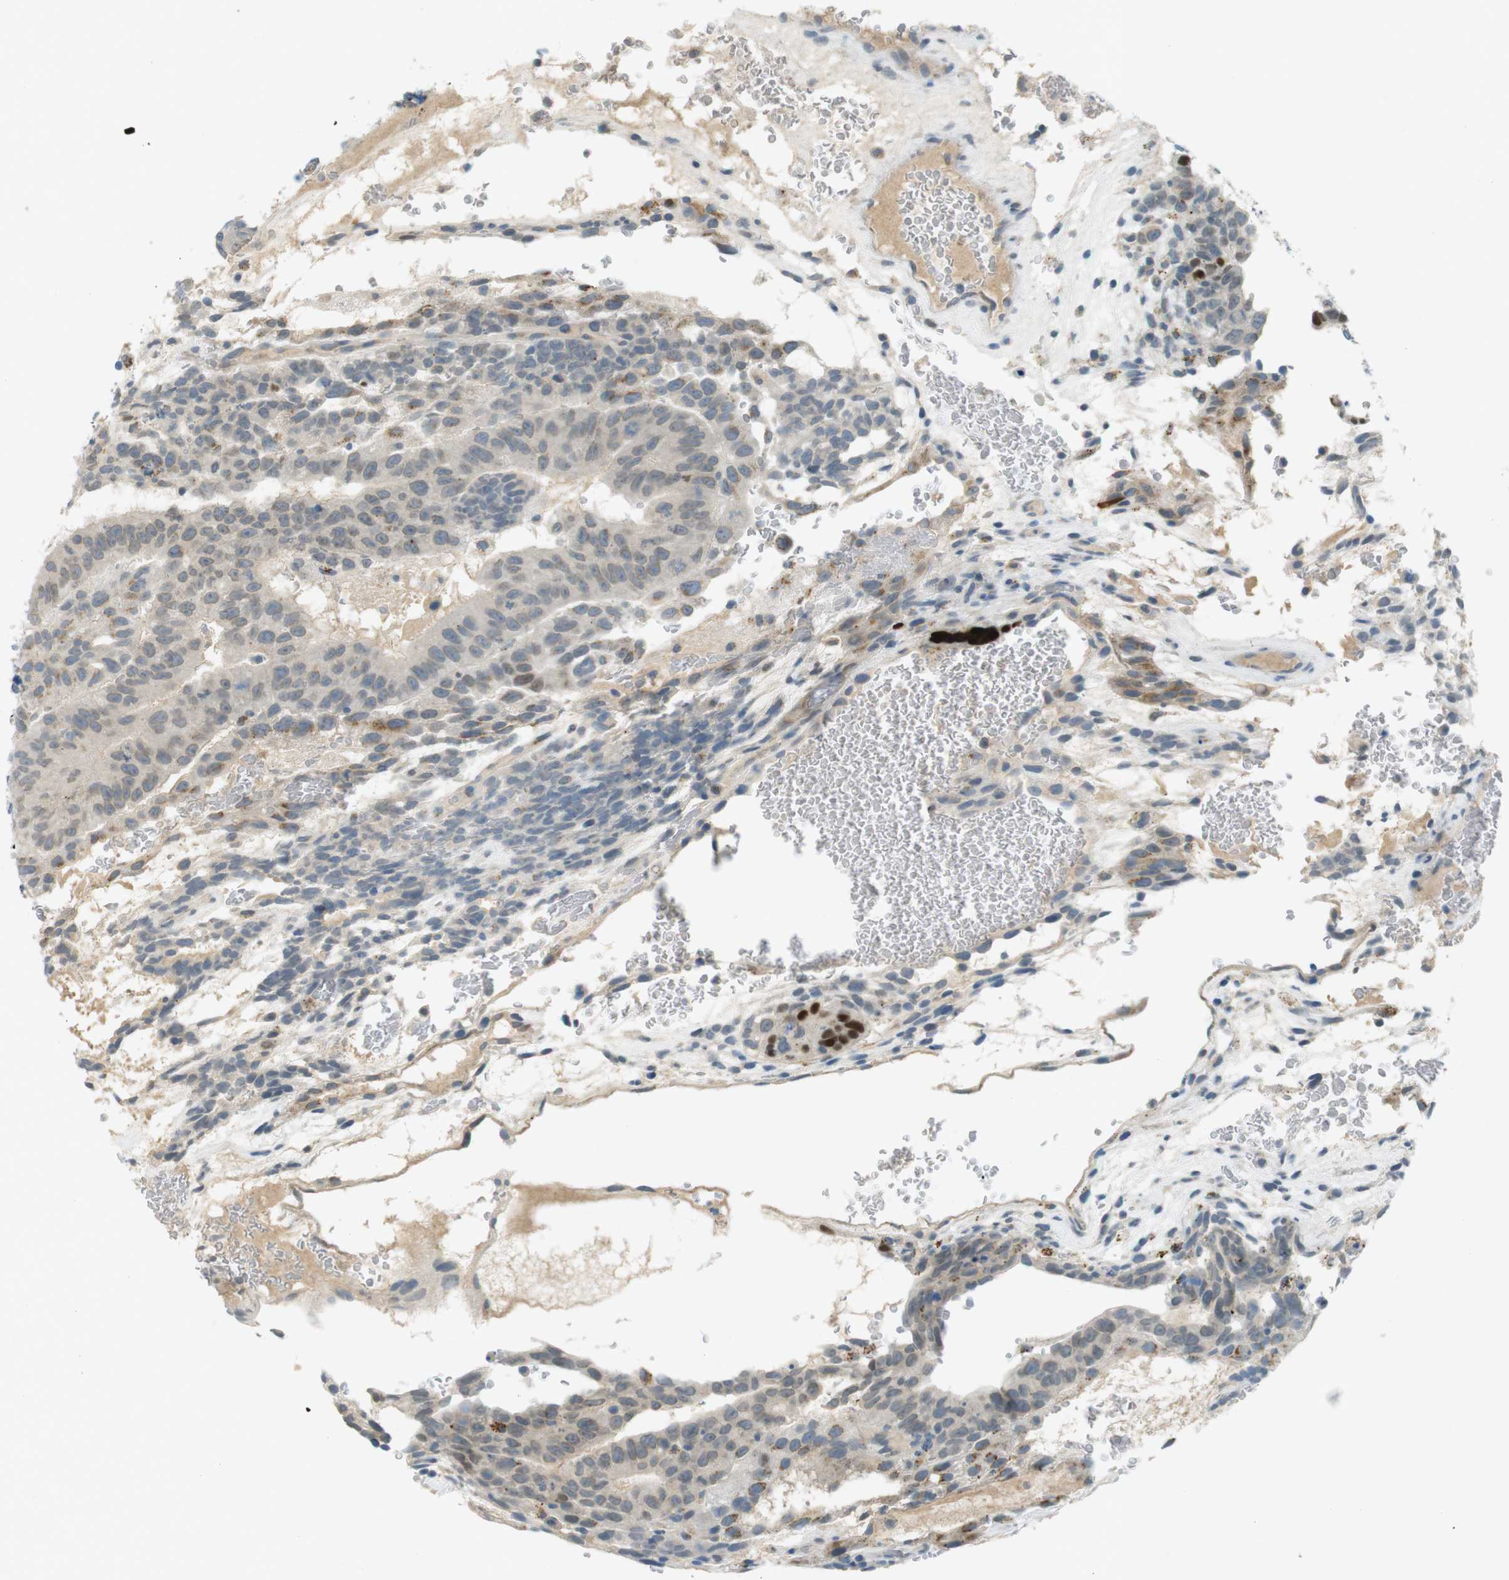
{"staining": {"intensity": "weak", "quantity": ">75%", "location": "cytoplasmic/membranous"}, "tissue": "testis cancer", "cell_type": "Tumor cells", "image_type": "cancer", "snomed": [{"axis": "morphology", "description": "Seminoma, NOS"}, {"axis": "morphology", "description": "Carcinoma, Embryonal, NOS"}, {"axis": "topography", "description": "Testis"}], "caption": "Tumor cells demonstrate weak cytoplasmic/membranous positivity in about >75% of cells in testis cancer (seminoma).", "gene": "UGT8", "patient": {"sex": "male", "age": 52}}